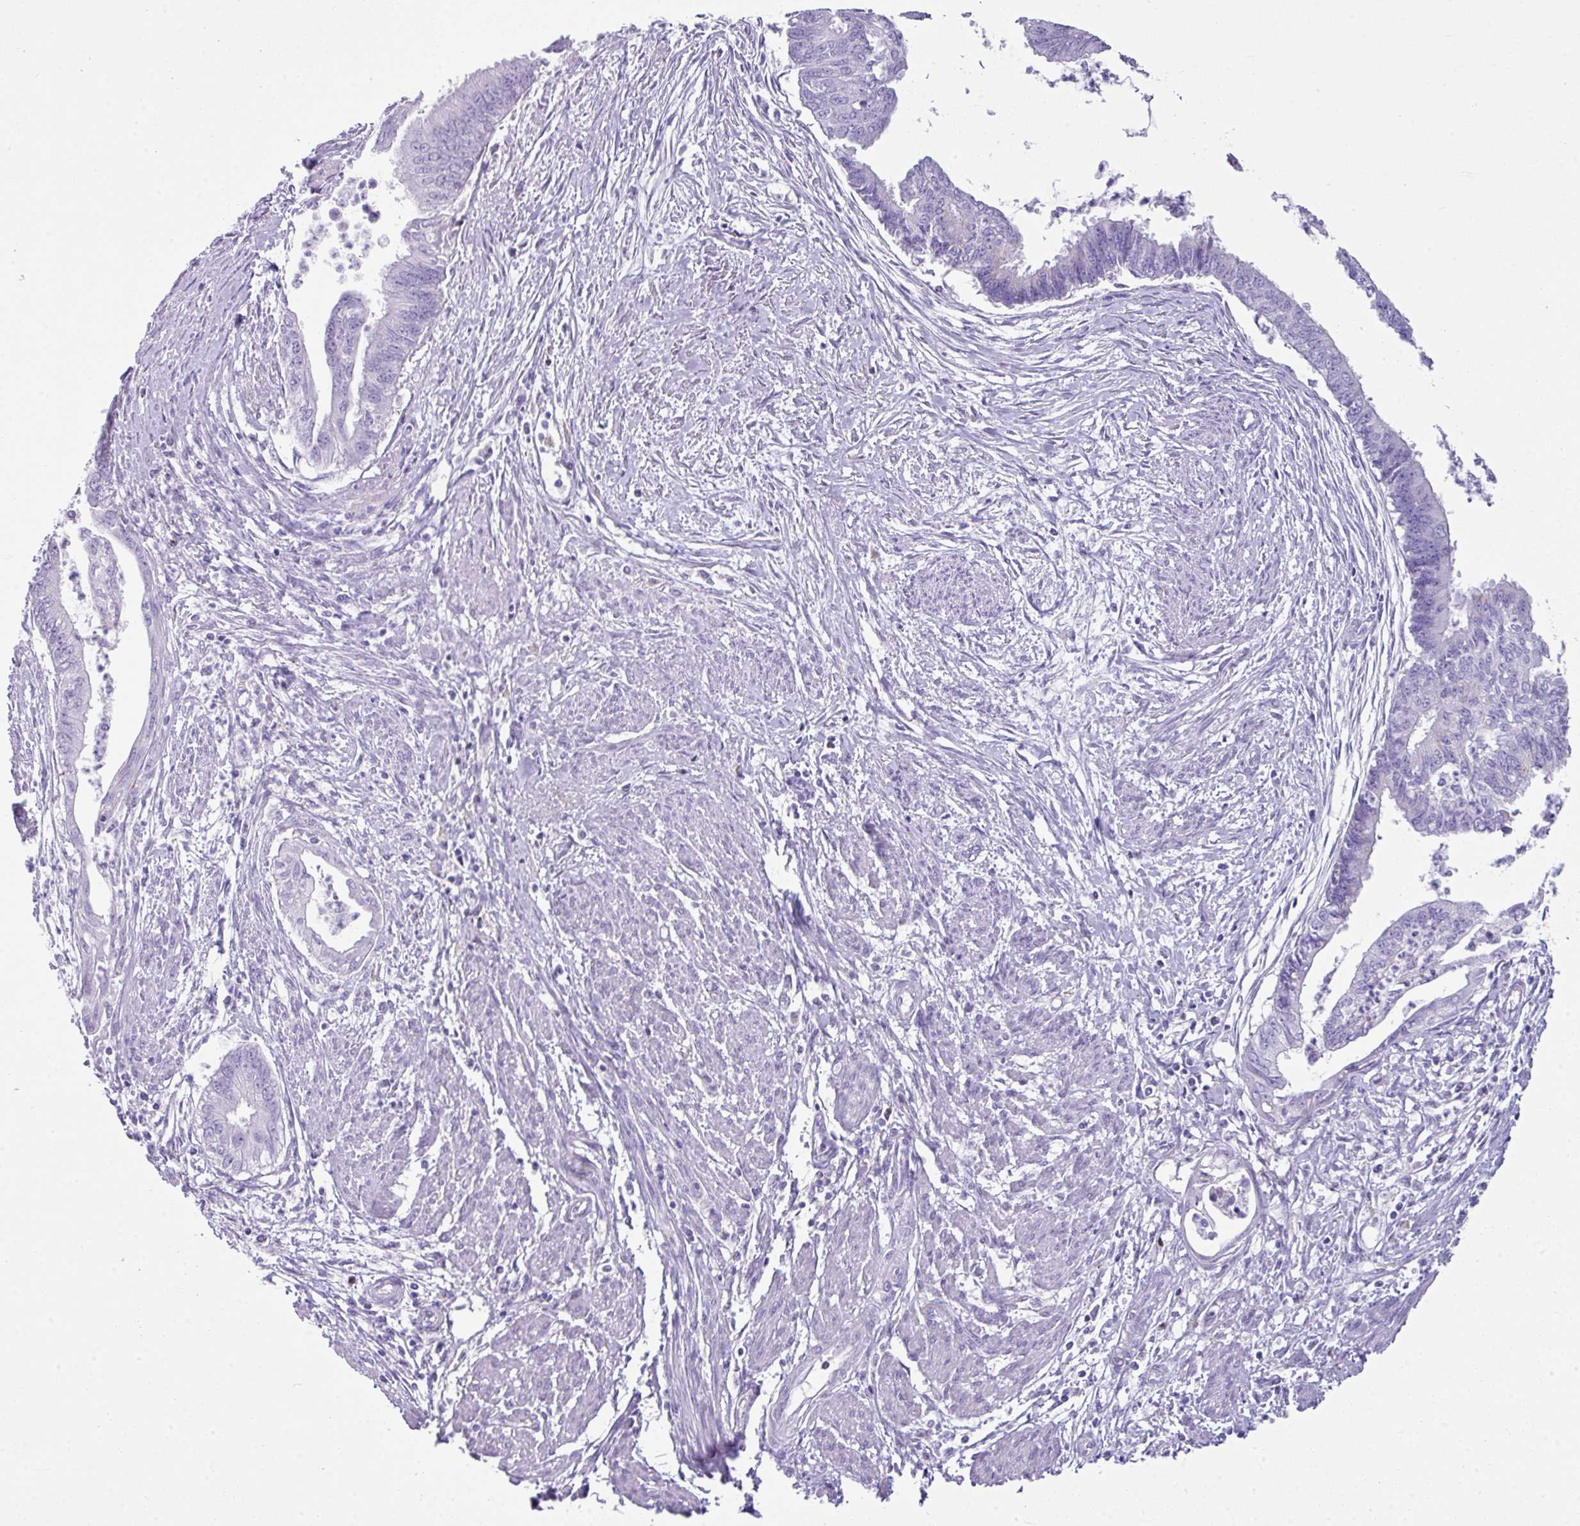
{"staining": {"intensity": "negative", "quantity": "none", "location": "none"}, "tissue": "endometrial cancer", "cell_type": "Tumor cells", "image_type": "cancer", "snomed": [{"axis": "morphology", "description": "Adenocarcinoma, NOS"}, {"axis": "topography", "description": "Endometrium"}], "caption": "DAB immunohistochemical staining of human endometrial cancer shows no significant positivity in tumor cells.", "gene": "ZNF568", "patient": {"sex": "female", "age": 73}}